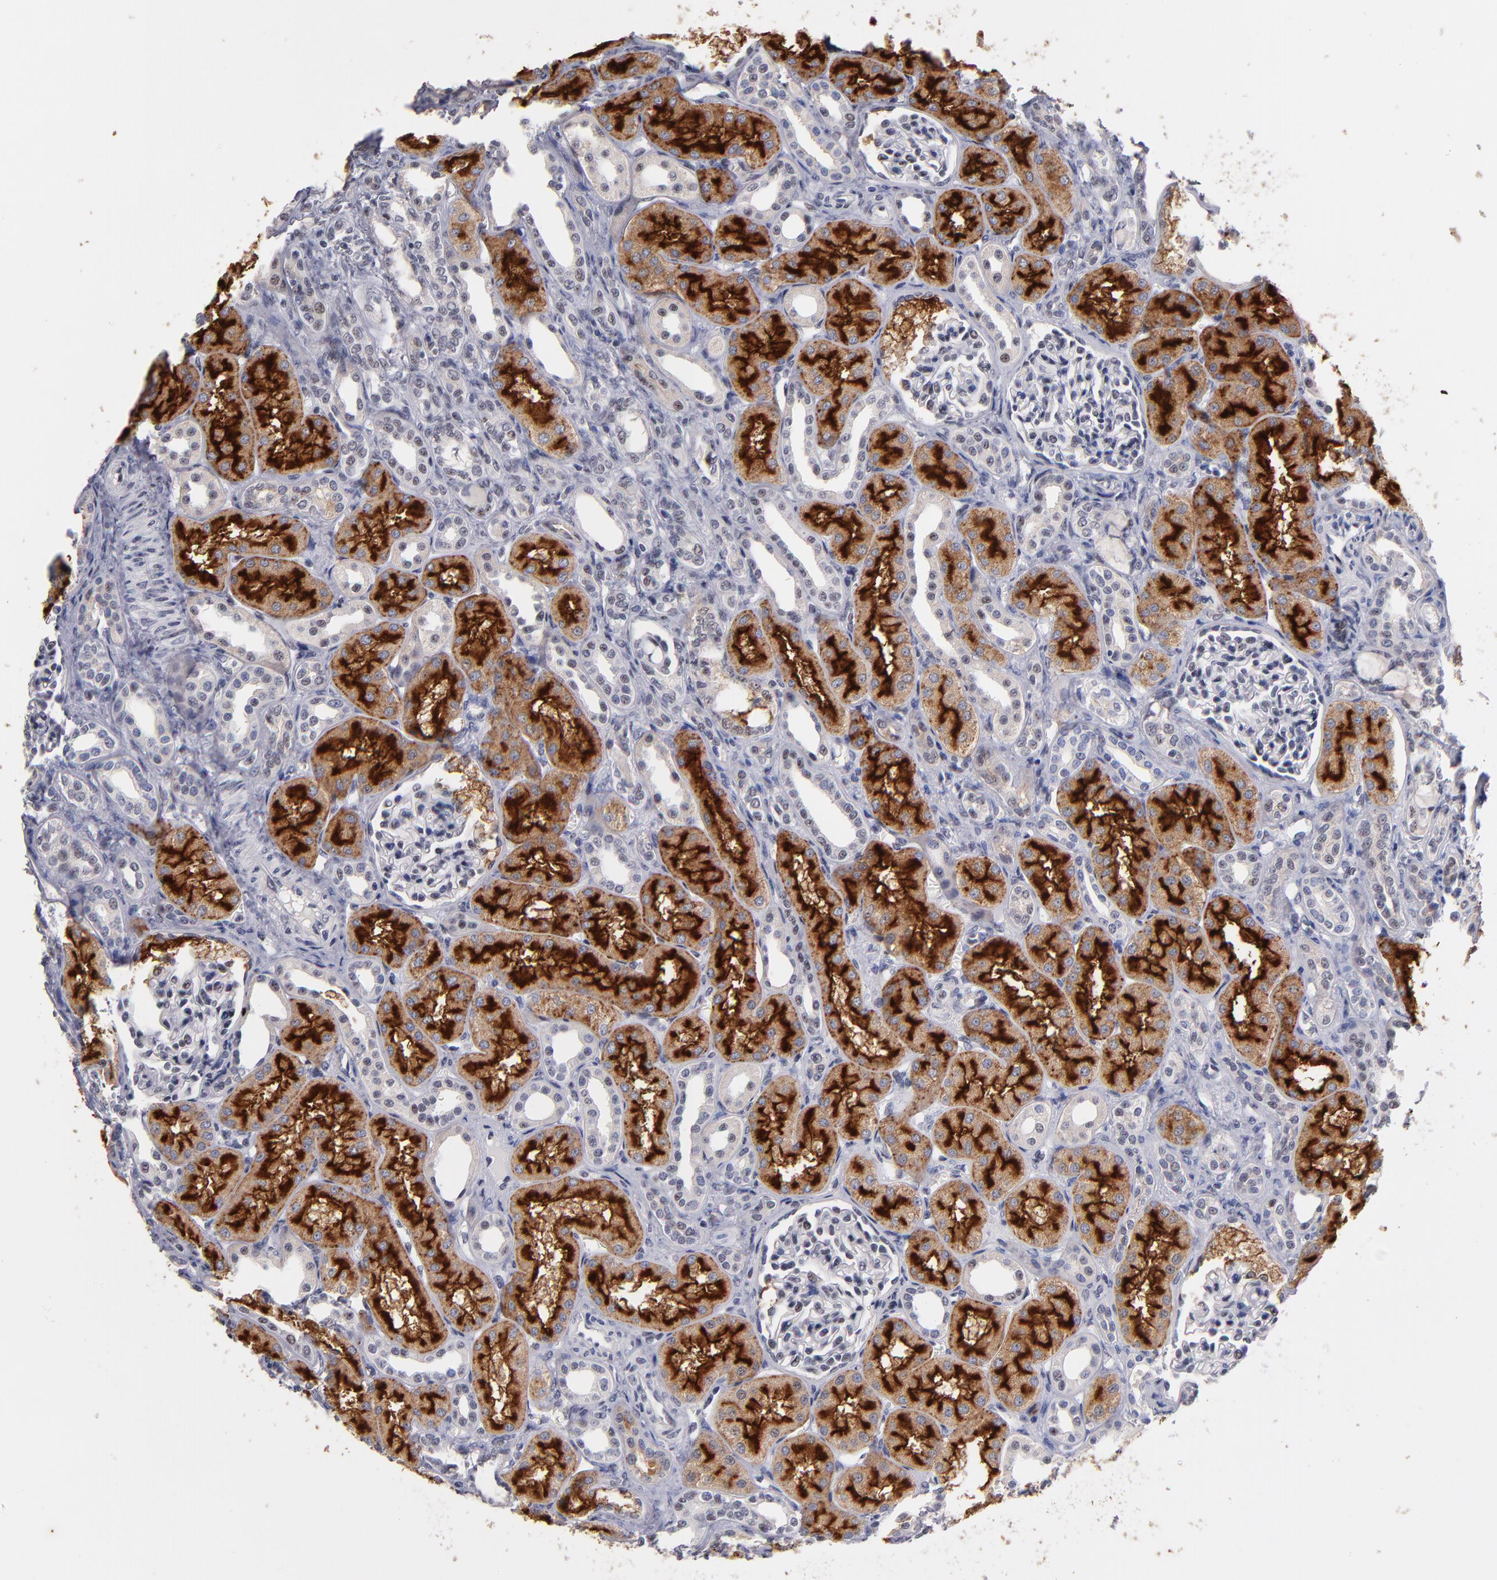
{"staining": {"intensity": "negative", "quantity": "none", "location": "none"}, "tissue": "kidney", "cell_type": "Cells in glomeruli", "image_type": "normal", "snomed": [{"axis": "morphology", "description": "Normal tissue, NOS"}, {"axis": "topography", "description": "Kidney"}], "caption": "A micrograph of kidney stained for a protein reveals no brown staining in cells in glomeruli.", "gene": "RAF1", "patient": {"sex": "male", "age": 7}}